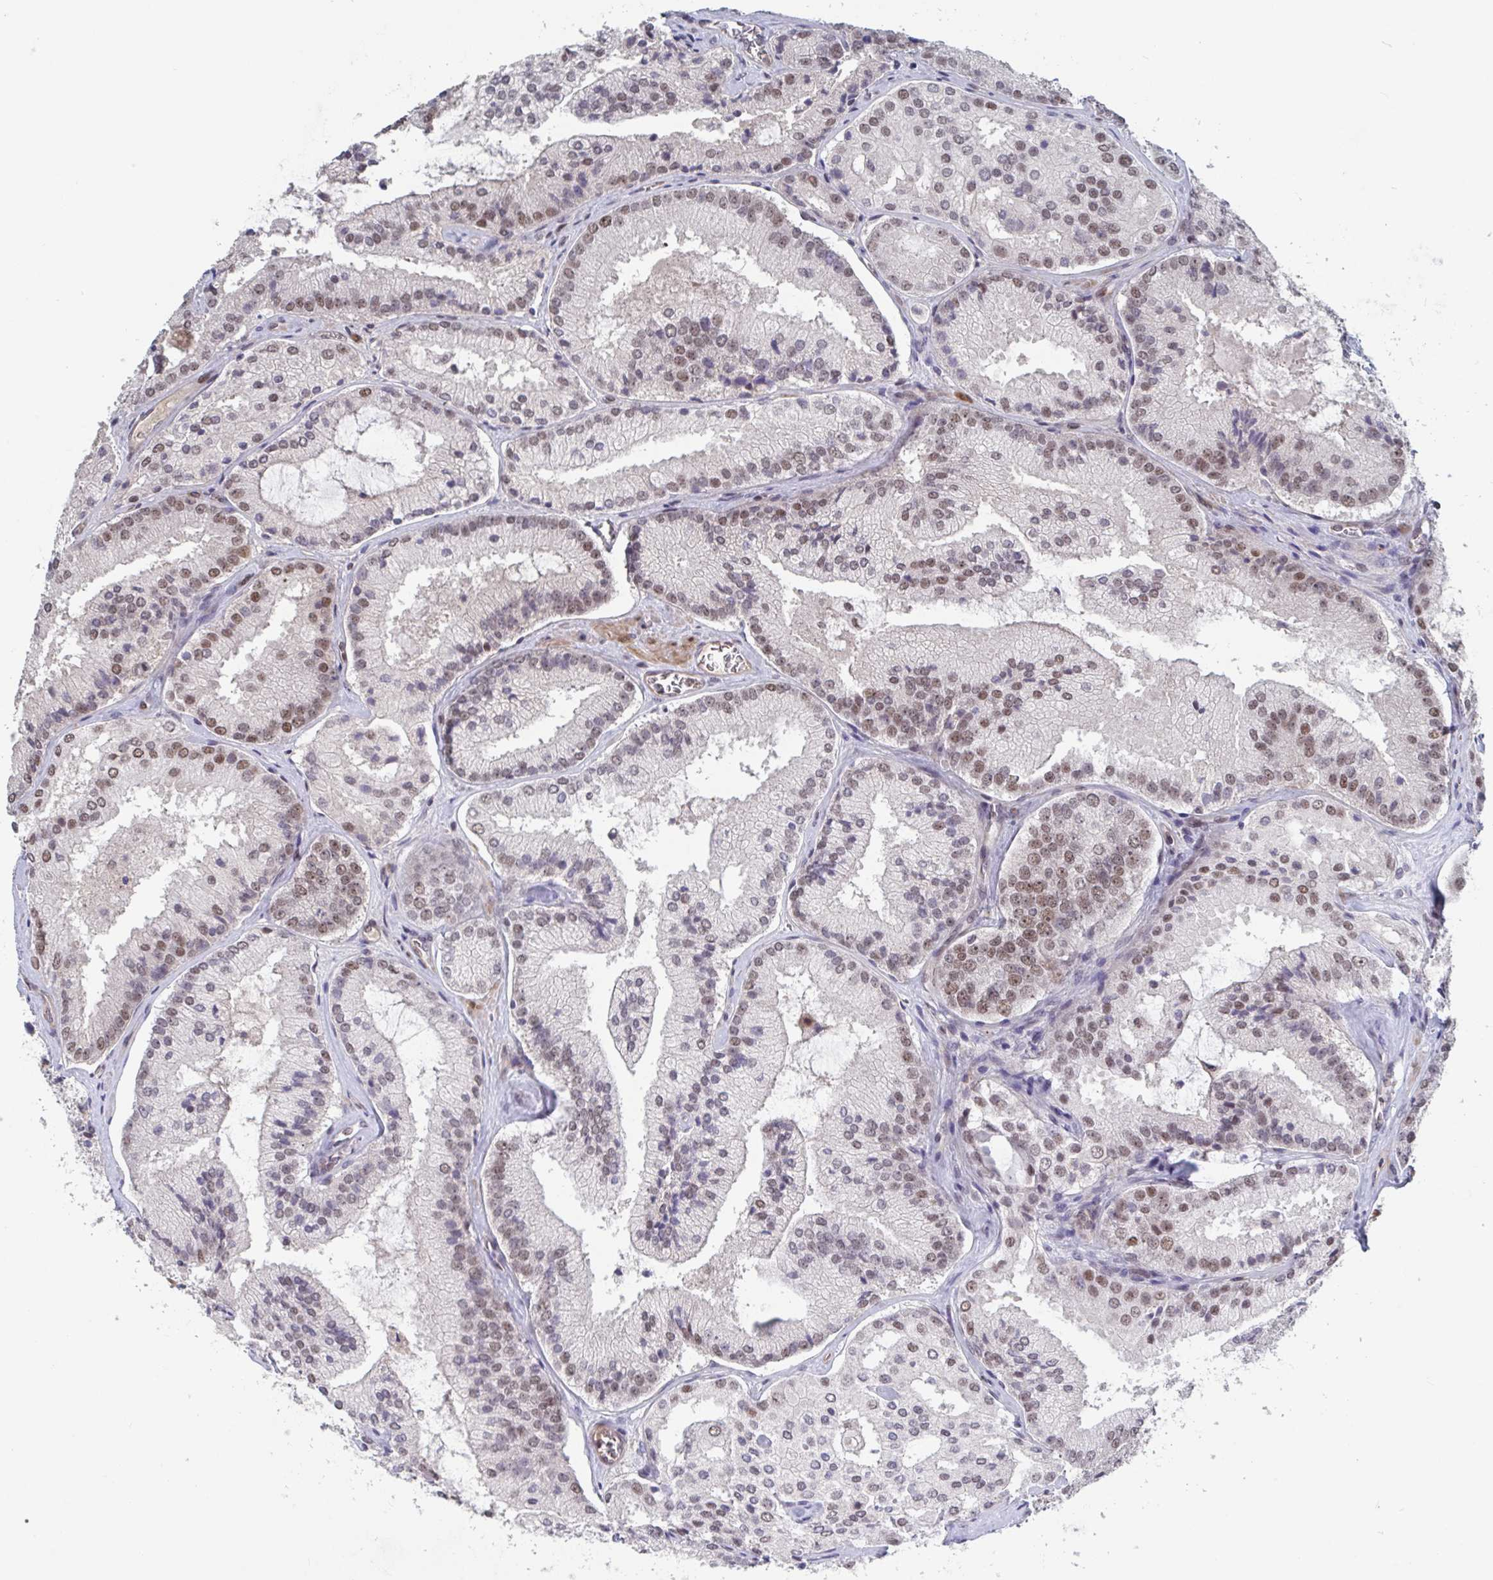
{"staining": {"intensity": "moderate", "quantity": ">75%", "location": "nuclear"}, "tissue": "prostate cancer", "cell_type": "Tumor cells", "image_type": "cancer", "snomed": [{"axis": "morphology", "description": "Adenocarcinoma, High grade"}, {"axis": "topography", "description": "Prostate"}], "caption": "Prostate cancer stained for a protein (brown) exhibits moderate nuclear positive expression in about >75% of tumor cells.", "gene": "BCL7B", "patient": {"sex": "male", "age": 73}}